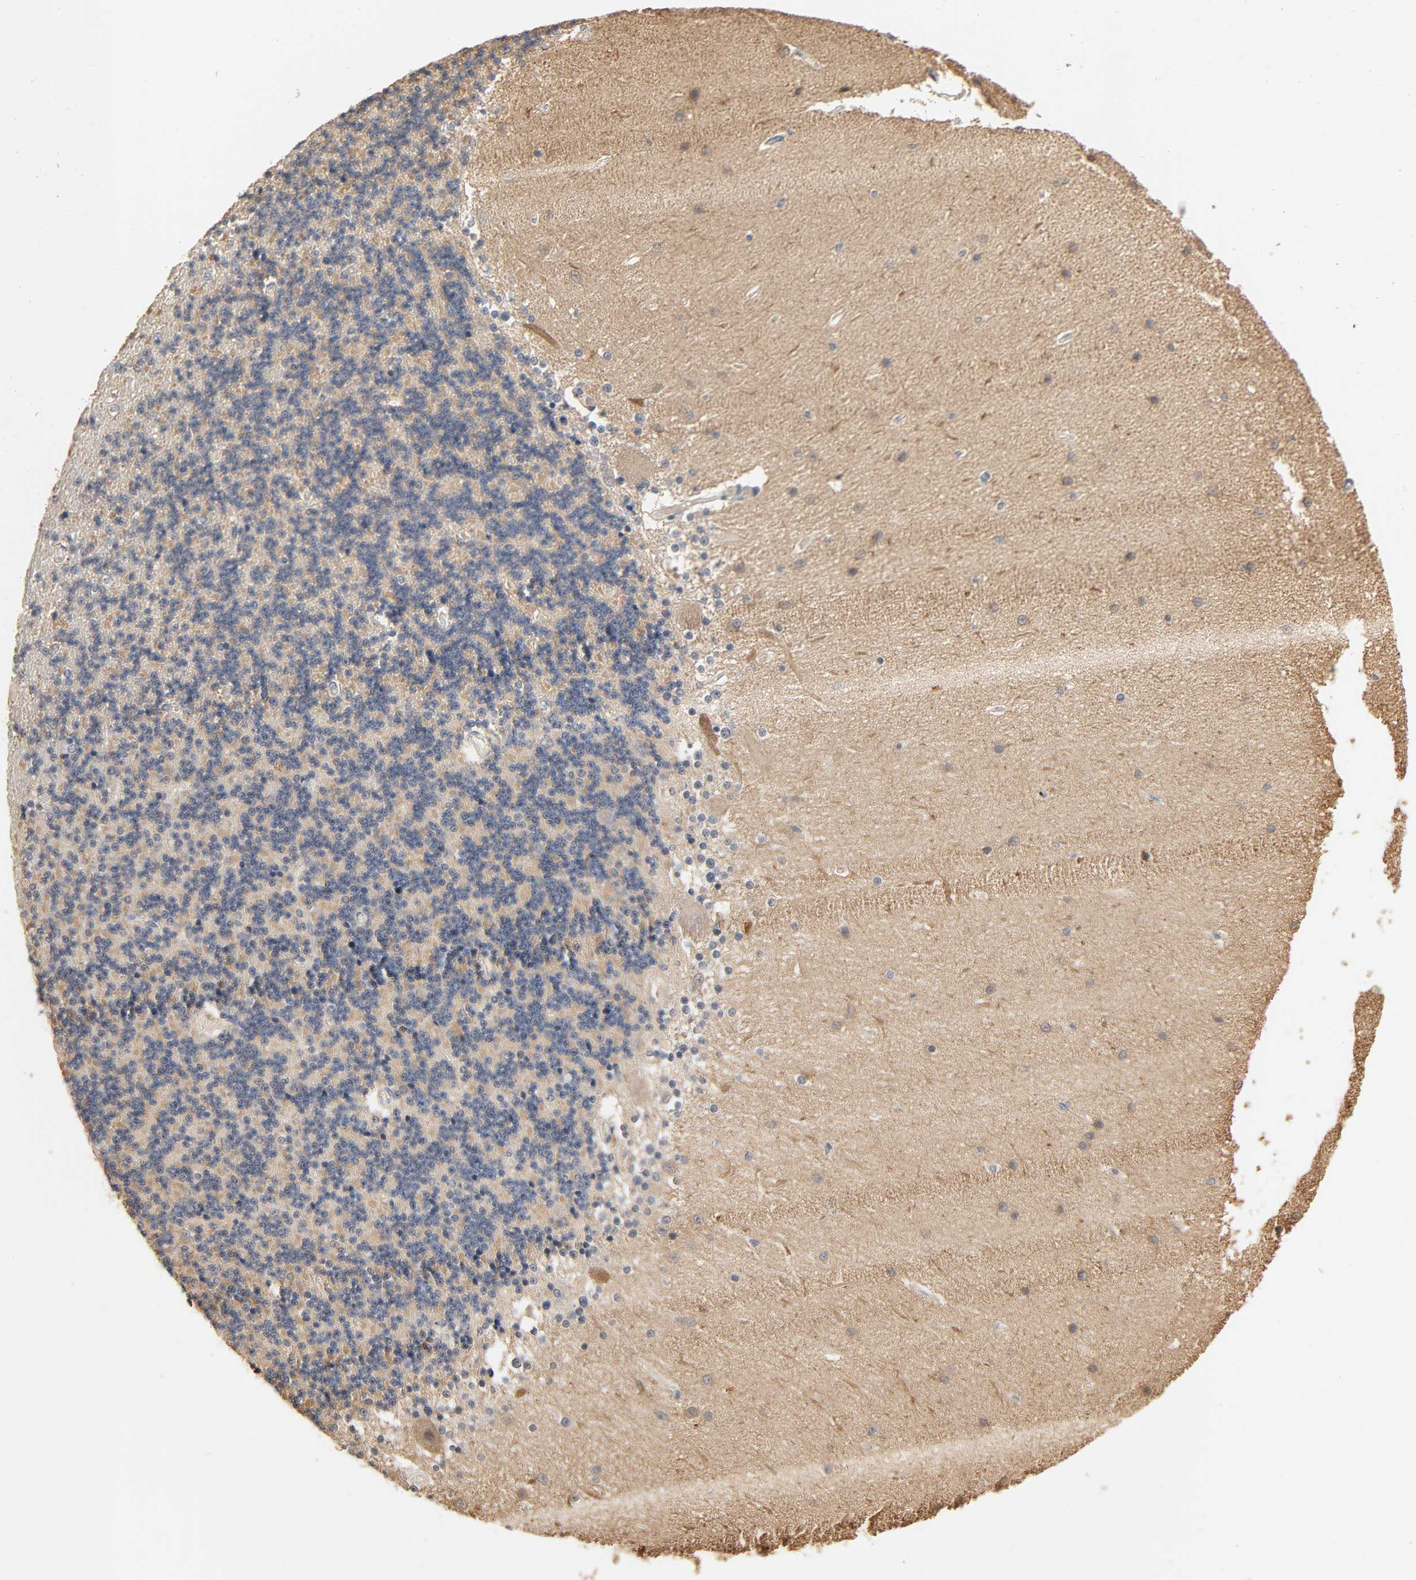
{"staining": {"intensity": "moderate", "quantity": "<25%", "location": "cytoplasmic/membranous"}, "tissue": "cerebellum", "cell_type": "Cells in granular layer", "image_type": "normal", "snomed": [{"axis": "morphology", "description": "Normal tissue, NOS"}, {"axis": "topography", "description": "Cerebellum"}], "caption": "Immunohistochemistry (DAB) staining of benign cerebellum exhibits moderate cytoplasmic/membranous protein staining in about <25% of cells in granular layer.", "gene": "MAGEA8", "patient": {"sex": "female", "age": 54}}